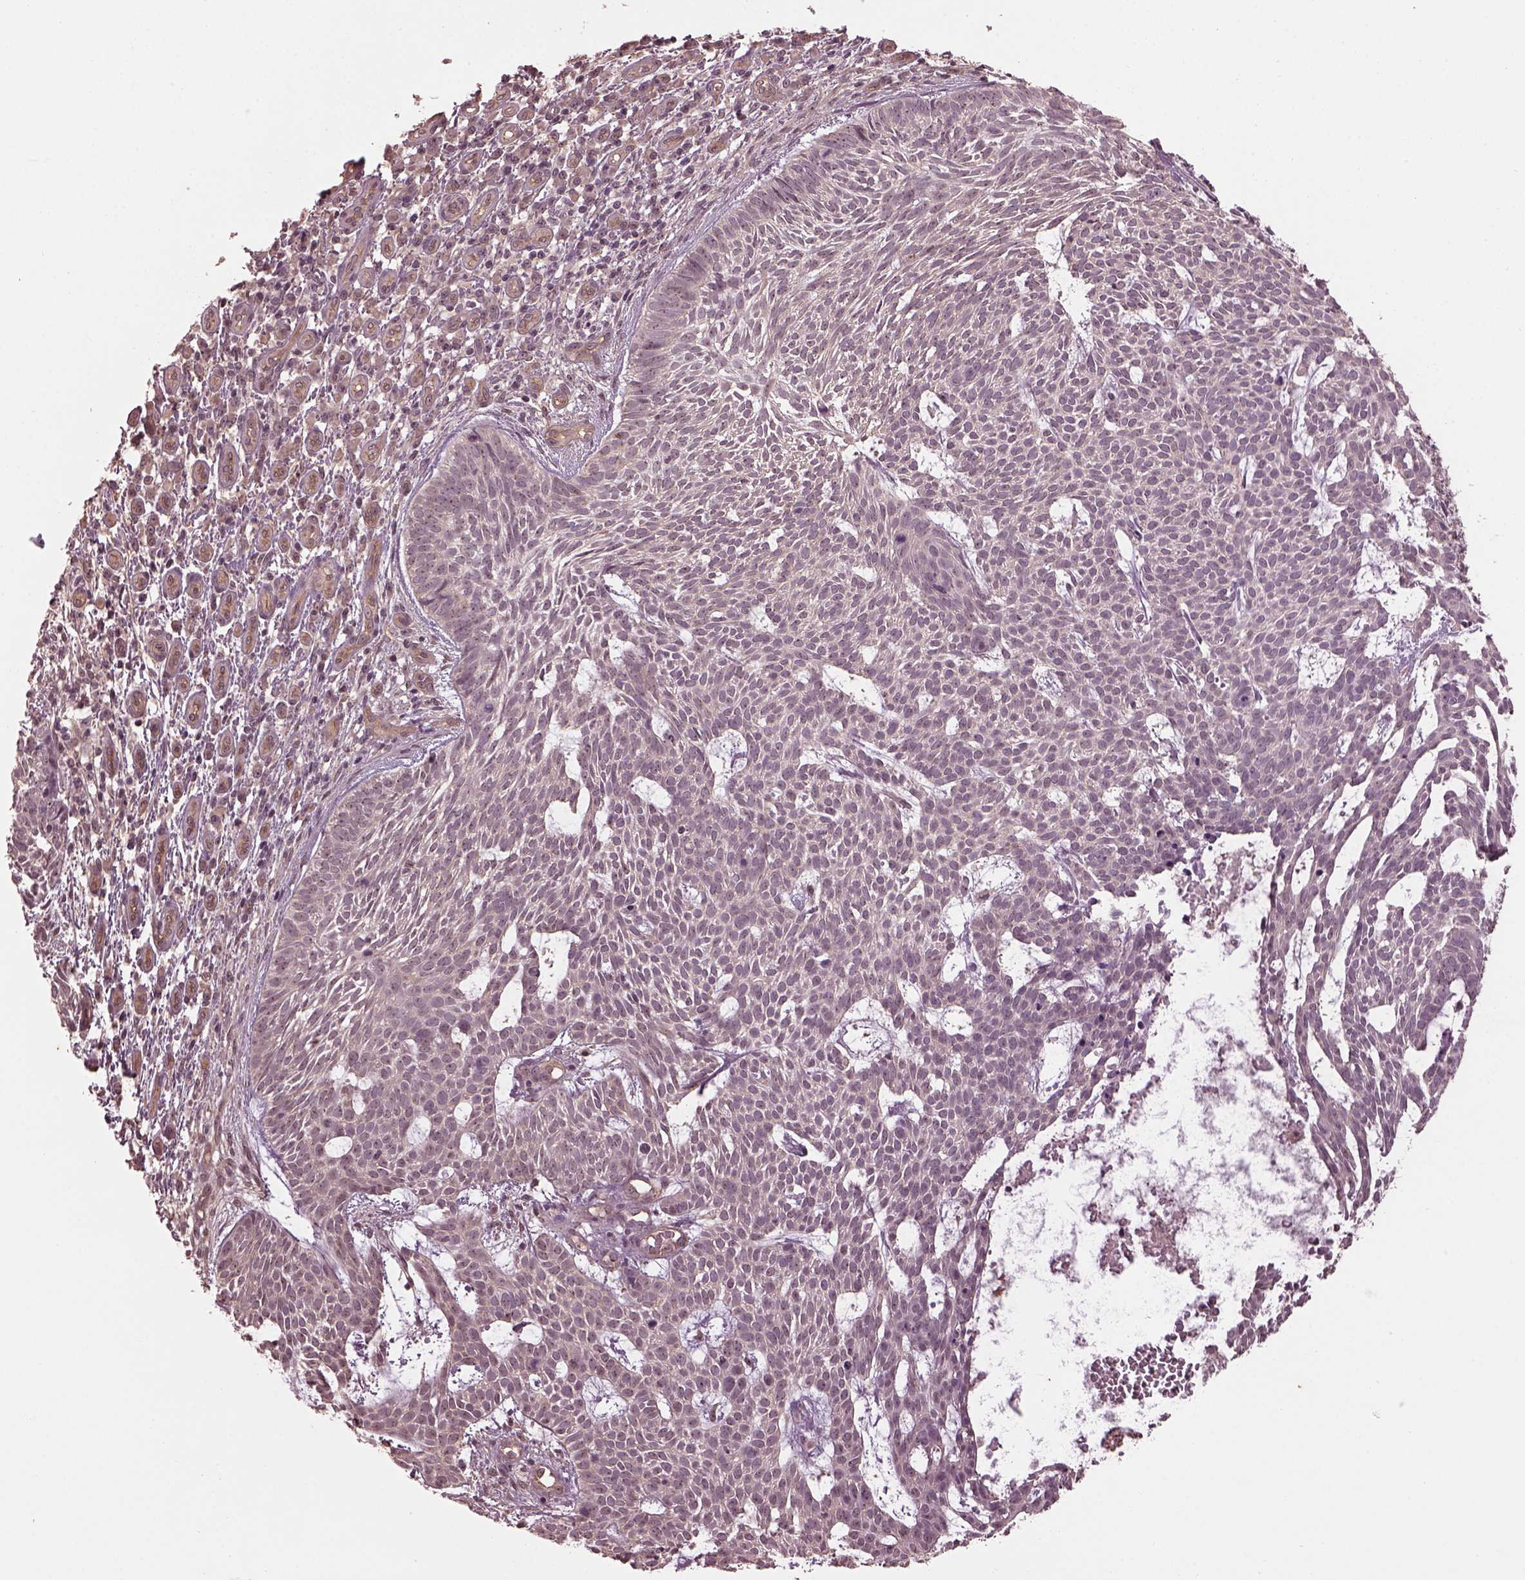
{"staining": {"intensity": "weak", "quantity": "25%-75%", "location": "nuclear"}, "tissue": "skin cancer", "cell_type": "Tumor cells", "image_type": "cancer", "snomed": [{"axis": "morphology", "description": "Basal cell carcinoma"}, {"axis": "topography", "description": "Skin"}], "caption": "Basal cell carcinoma (skin) stained with immunohistochemistry reveals weak nuclear staining in approximately 25%-75% of tumor cells.", "gene": "GNRH1", "patient": {"sex": "male", "age": 59}}